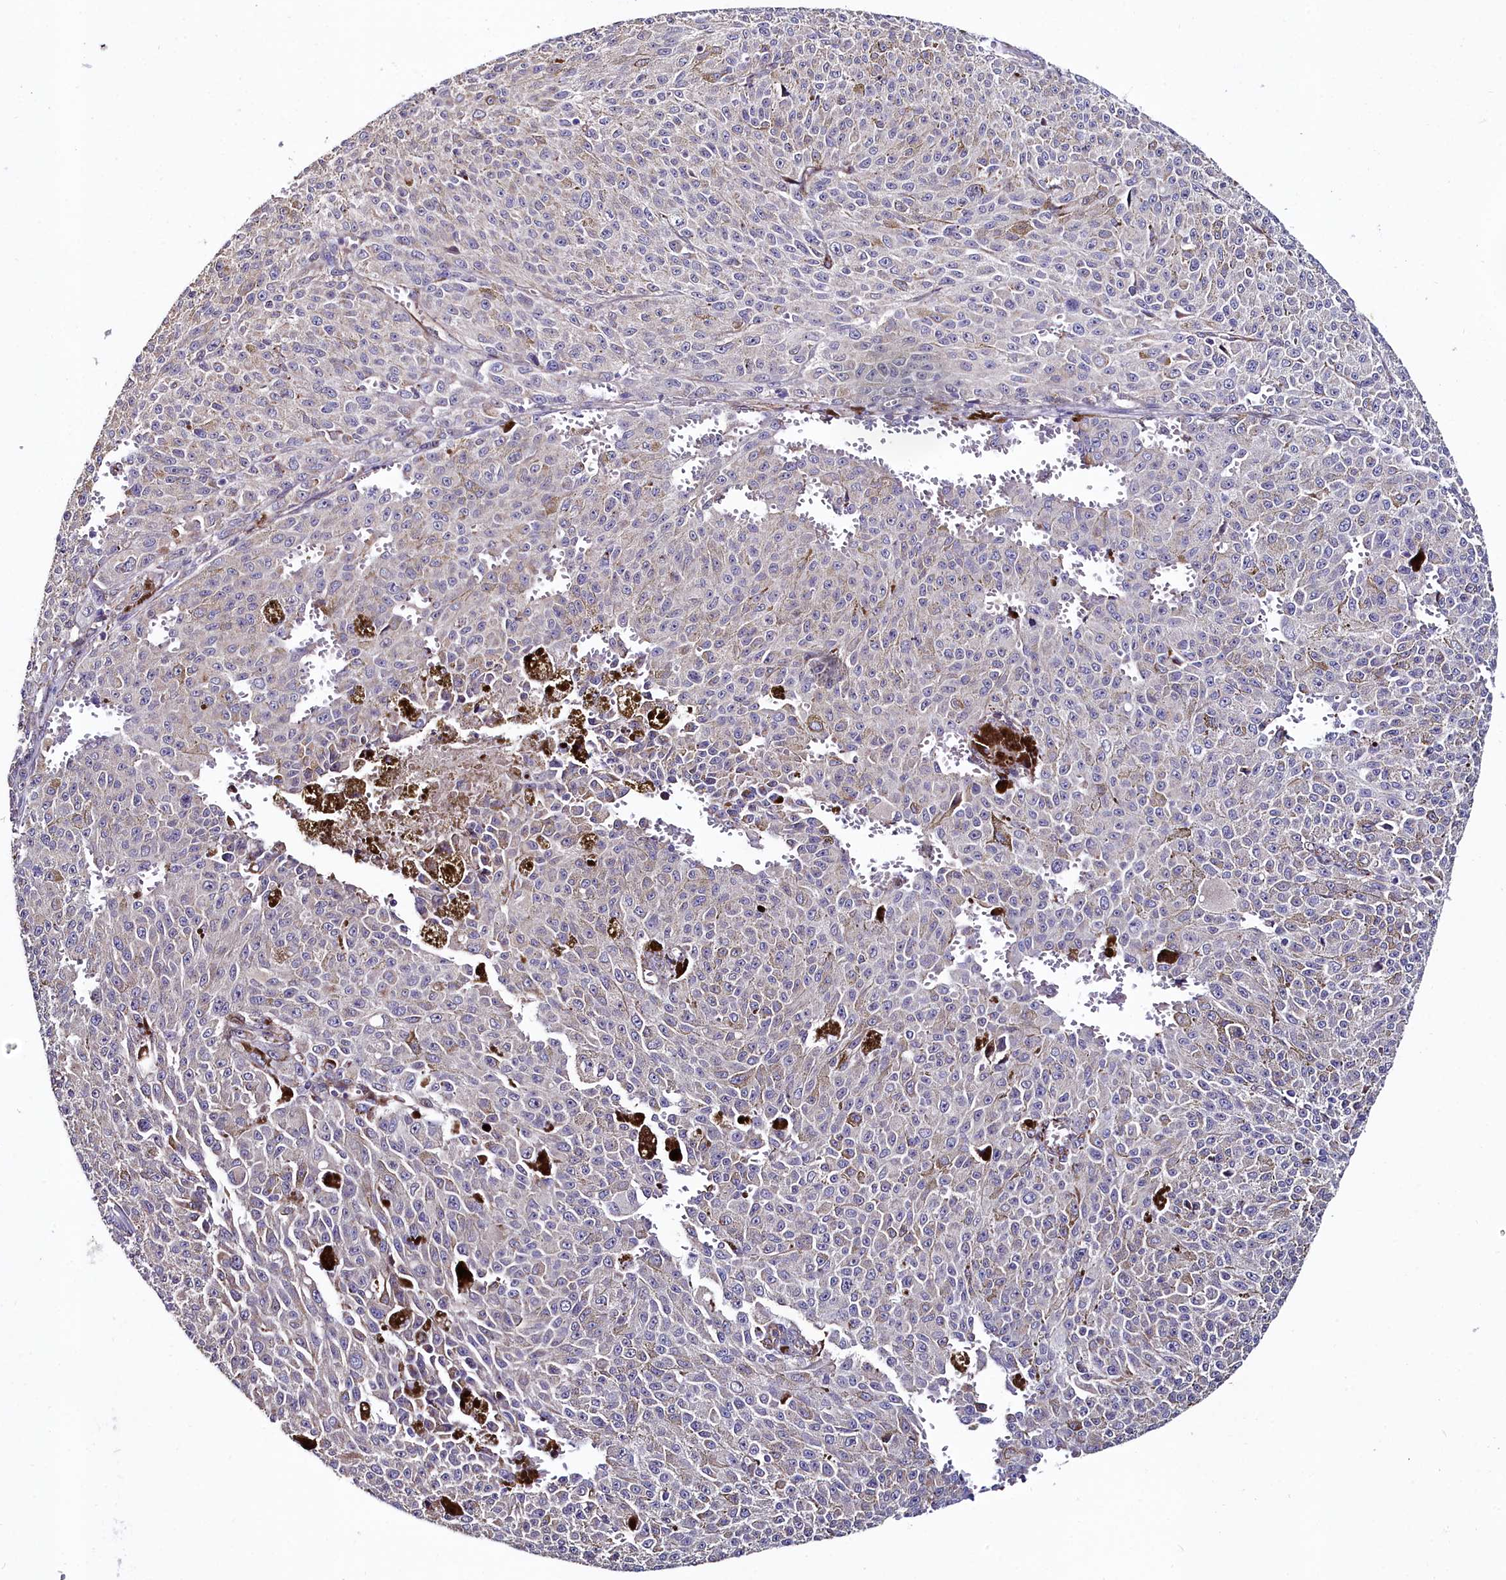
{"staining": {"intensity": "negative", "quantity": "none", "location": "none"}, "tissue": "melanoma", "cell_type": "Tumor cells", "image_type": "cancer", "snomed": [{"axis": "morphology", "description": "Malignant melanoma, NOS"}, {"axis": "topography", "description": "Skin"}], "caption": "Immunohistochemistry micrograph of human malignant melanoma stained for a protein (brown), which shows no expression in tumor cells. (Brightfield microscopy of DAB immunohistochemistry at high magnification).", "gene": "C4orf19", "patient": {"sex": "female", "age": 52}}